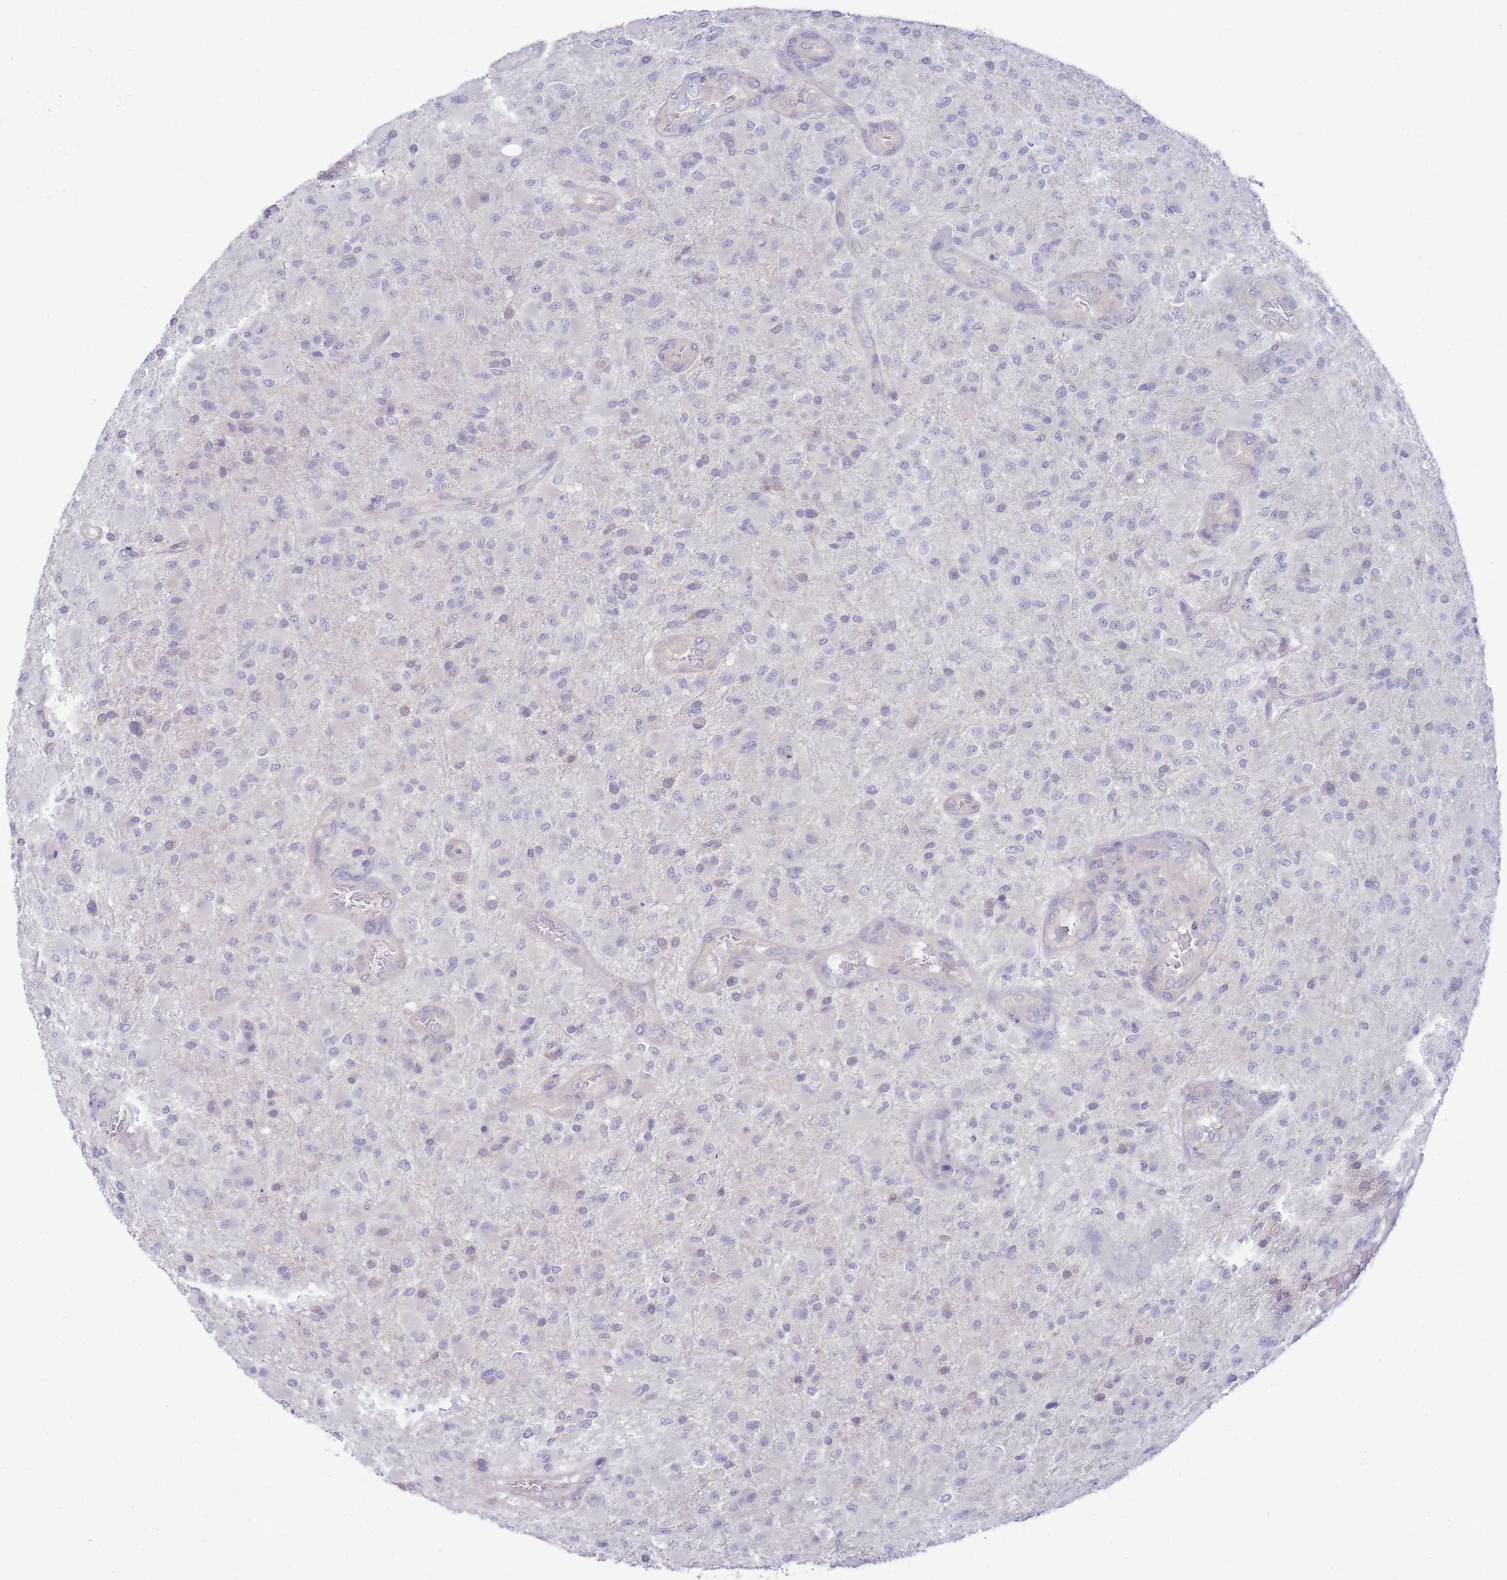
{"staining": {"intensity": "negative", "quantity": "none", "location": "none"}, "tissue": "glioma", "cell_type": "Tumor cells", "image_type": "cancer", "snomed": [{"axis": "morphology", "description": "Glioma, malignant, Low grade"}, {"axis": "topography", "description": "Brain"}], "caption": "Immunohistochemical staining of human glioma demonstrates no significant staining in tumor cells.", "gene": "SUGT1", "patient": {"sex": "male", "age": 65}}